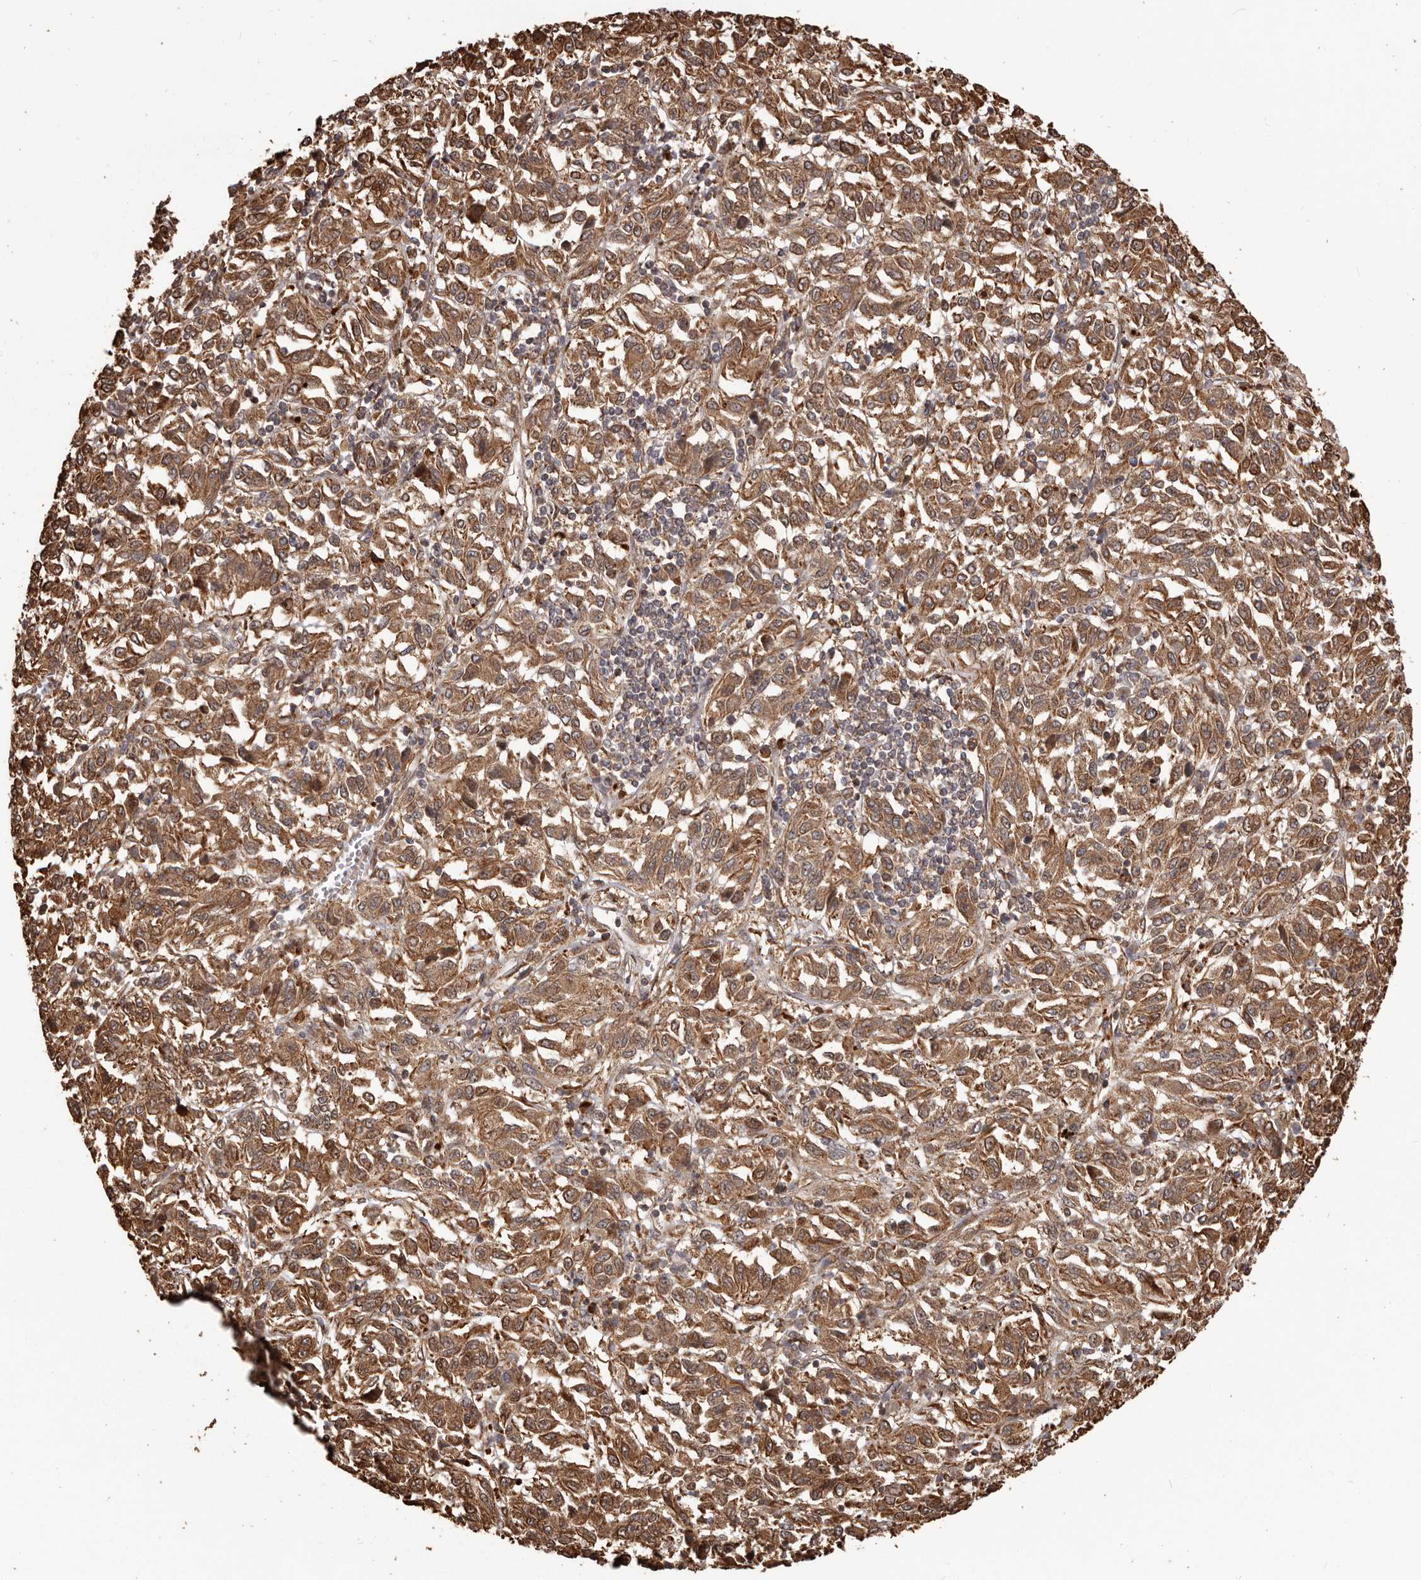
{"staining": {"intensity": "moderate", "quantity": ">75%", "location": "cytoplasmic/membranous"}, "tissue": "melanoma", "cell_type": "Tumor cells", "image_type": "cancer", "snomed": [{"axis": "morphology", "description": "Malignant melanoma, Metastatic site"}, {"axis": "topography", "description": "Lung"}], "caption": "Immunohistochemical staining of human malignant melanoma (metastatic site) displays medium levels of moderate cytoplasmic/membranous protein staining in about >75% of tumor cells.", "gene": "MTO1", "patient": {"sex": "male", "age": 64}}